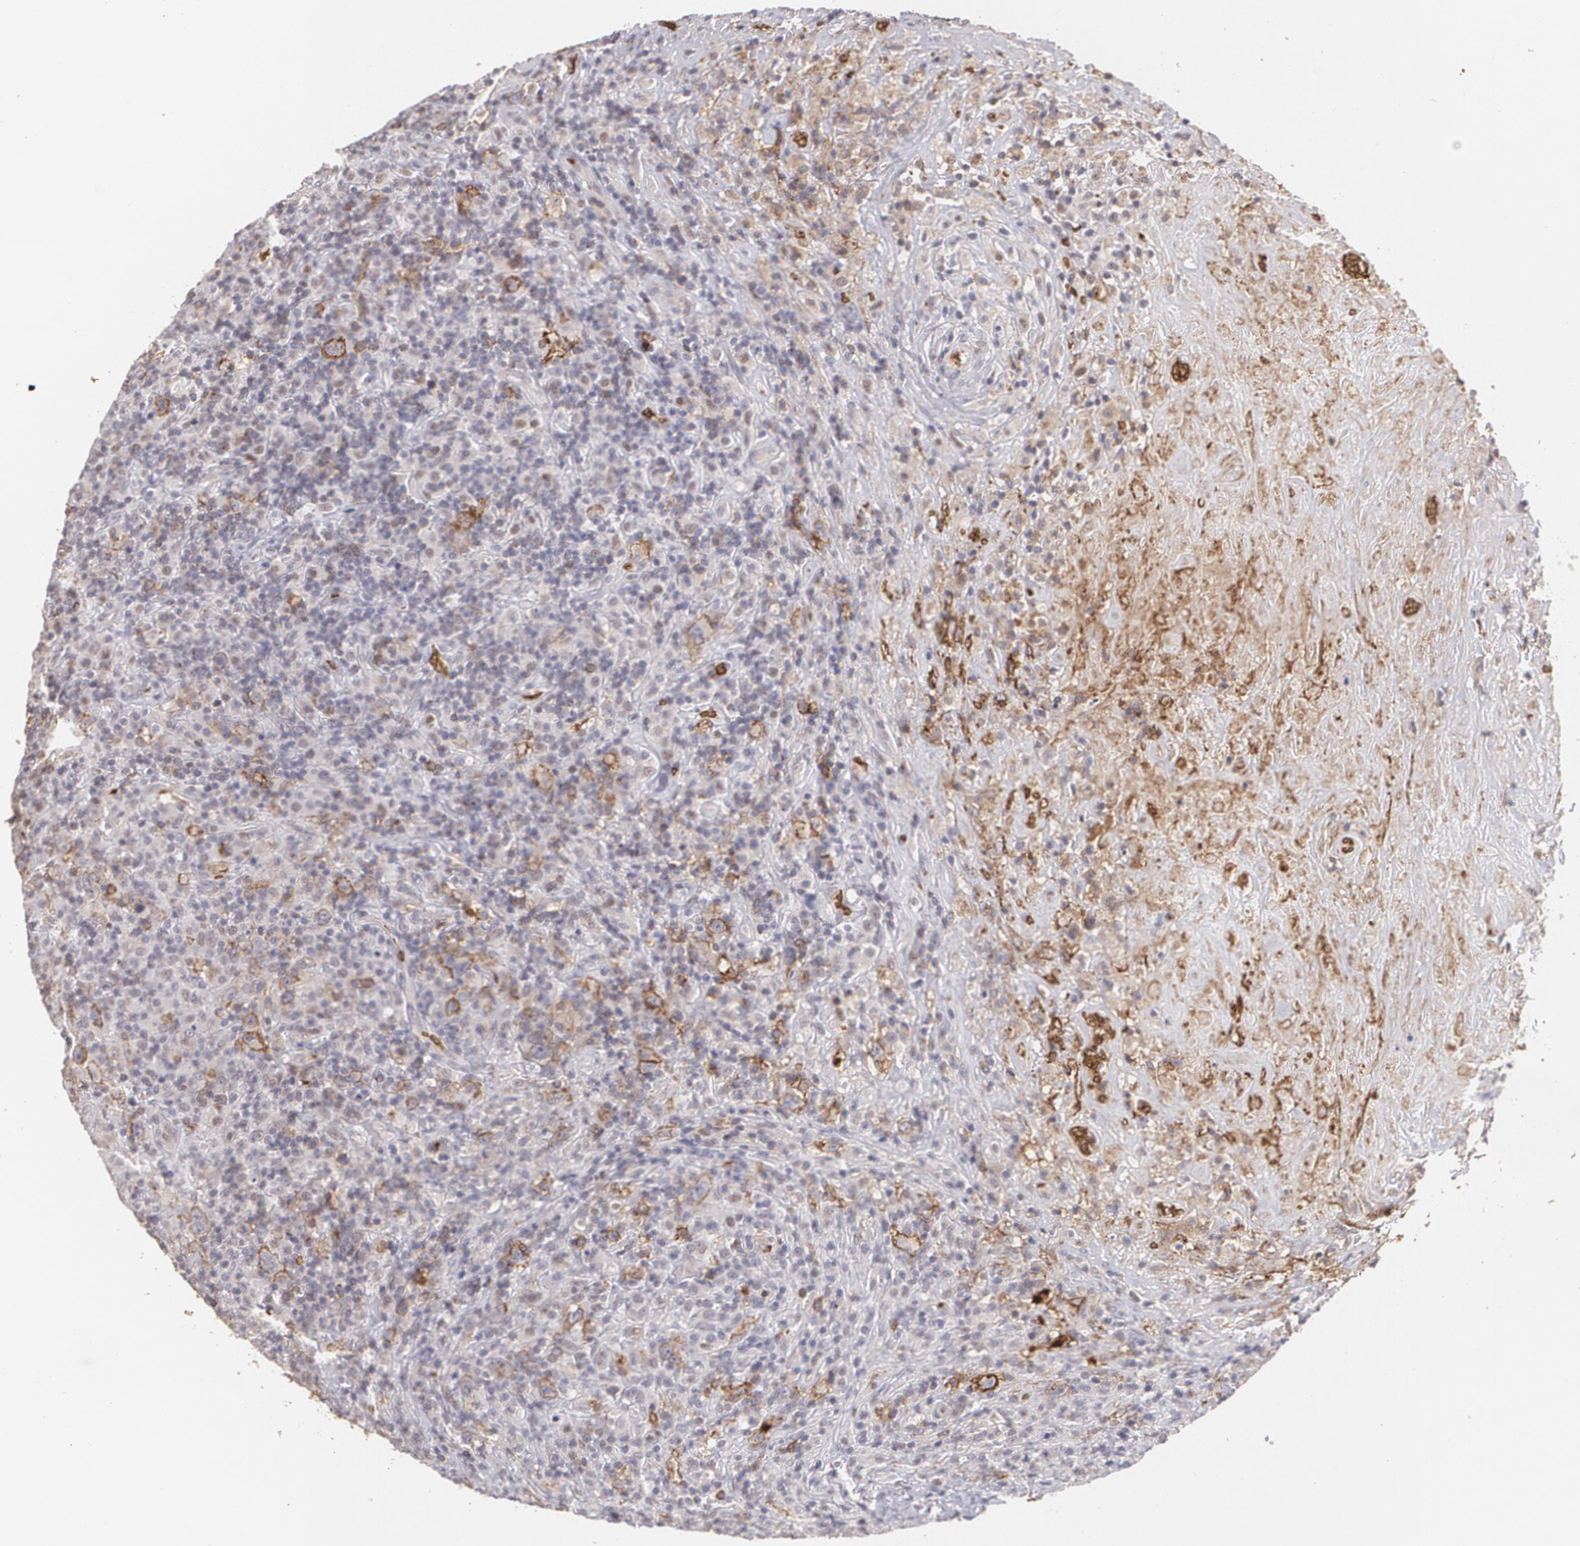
{"staining": {"intensity": "moderate", "quantity": "<25%", "location": "cytoplasmic/membranous"}, "tissue": "lymphoma", "cell_type": "Tumor cells", "image_type": "cancer", "snomed": [{"axis": "morphology", "description": "Hodgkin's disease, NOS"}, {"axis": "topography", "description": "Lymph node"}], "caption": "Lymphoma tissue demonstrates moderate cytoplasmic/membranous positivity in about <25% of tumor cells, visualized by immunohistochemistry.", "gene": "SLC2A1", "patient": {"sex": "male", "age": 46}}